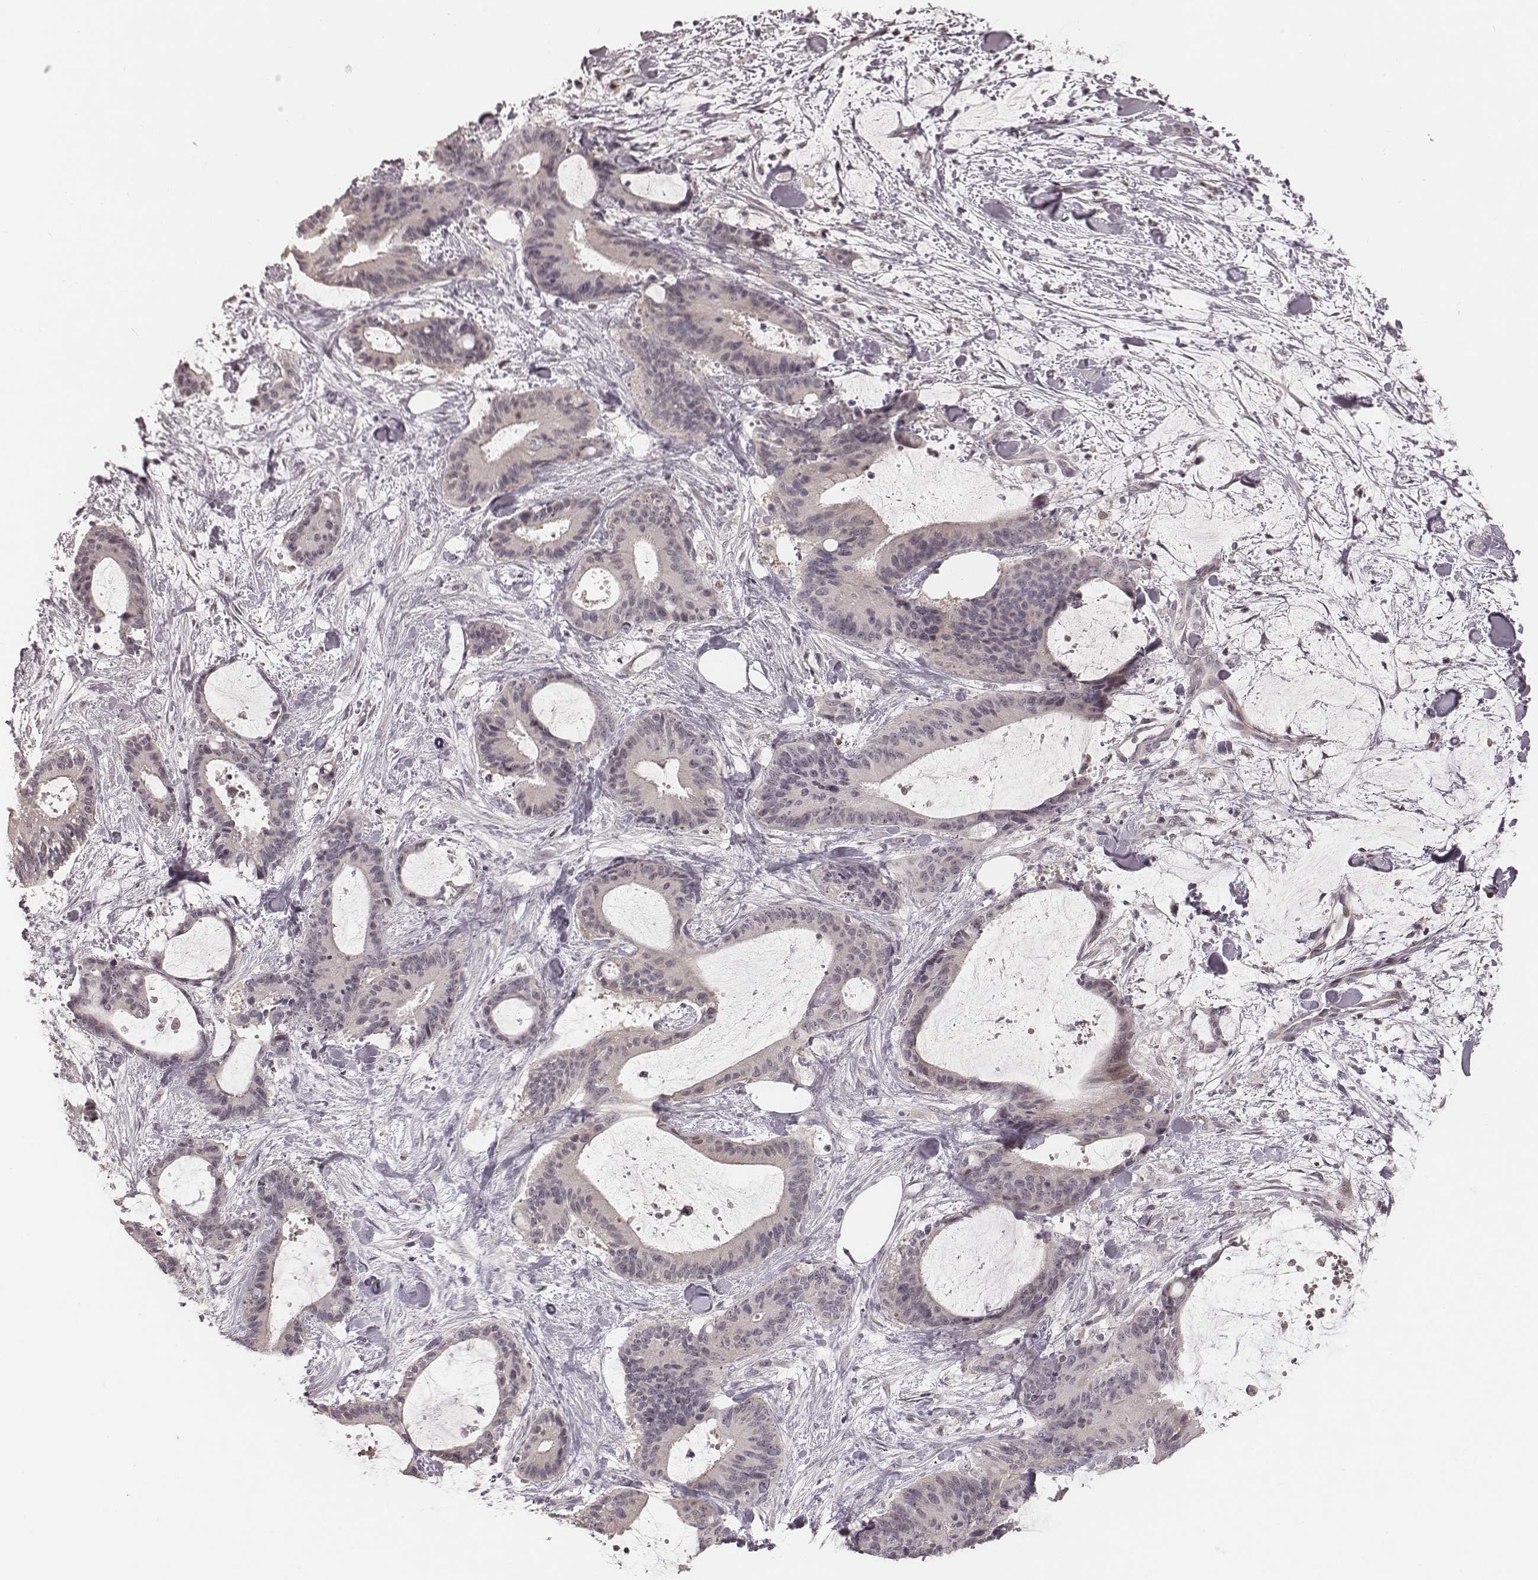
{"staining": {"intensity": "negative", "quantity": "none", "location": "none"}, "tissue": "liver cancer", "cell_type": "Tumor cells", "image_type": "cancer", "snomed": [{"axis": "morphology", "description": "Cholangiocarcinoma"}, {"axis": "topography", "description": "Liver"}], "caption": "Histopathology image shows no protein positivity in tumor cells of liver cancer (cholangiocarcinoma) tissue.", "gene": "IQCG", "patient": {"sex": "female", "age": 73}}